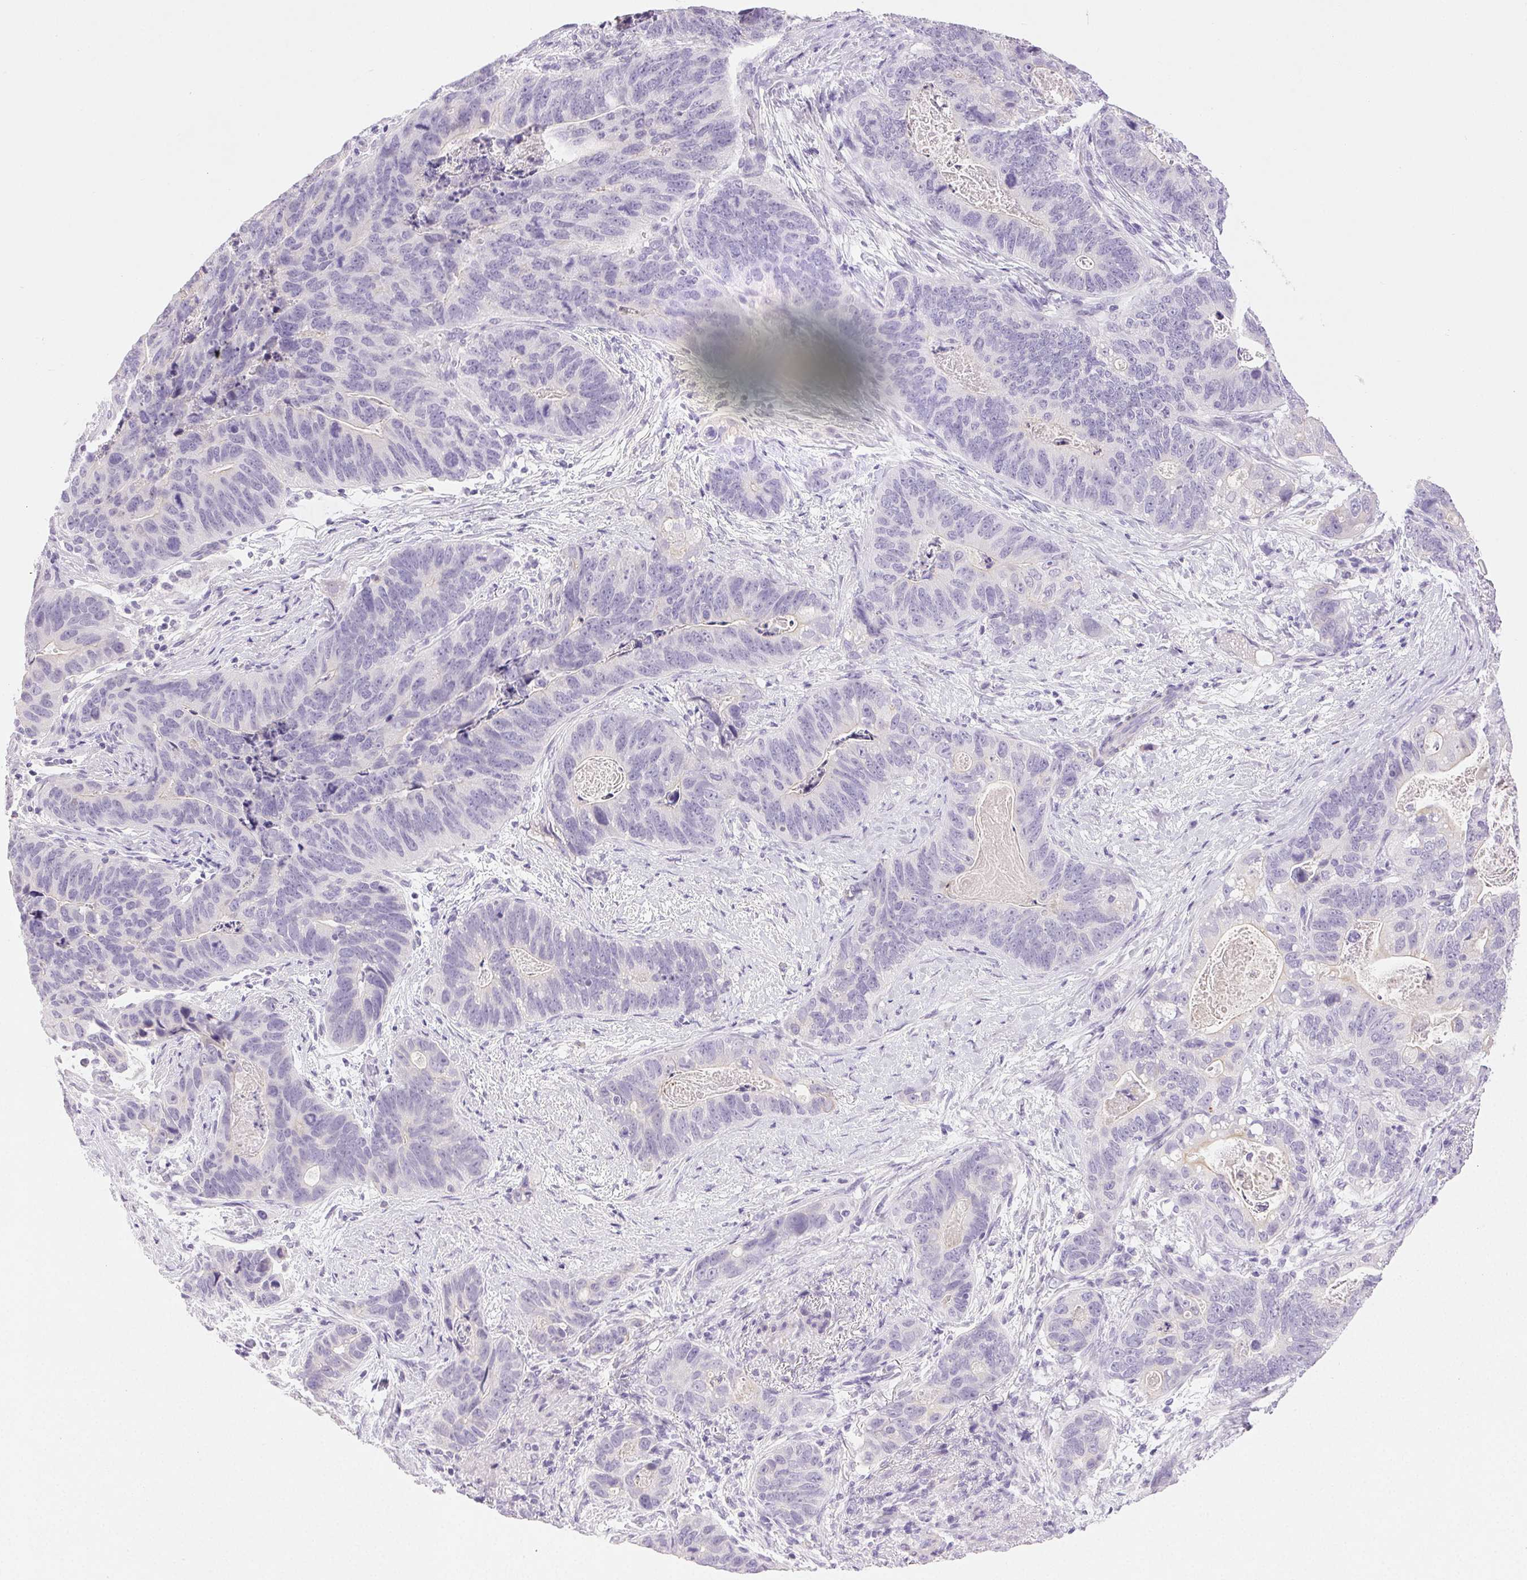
{"staining": {"intensity": "negative", "quantity": "none", "location": "none"}, "tissue": "stomach cancer", "cell_type": "Tumor cells", "image_type": "cancer", "snomed": [{"axis": "morphology", "description": "Normal tissue, NOS"}, {"axis": "morphology", "description": "Adenocarcinoma, NOS"}, {"axis": "topography", "description": "Stomach"}], "caption": "Tumor cells show no significant protein positivity in adenocarcinoma (stomach).", "gene": "EMX2", "patient": {"sex": "female", "age": 89}}